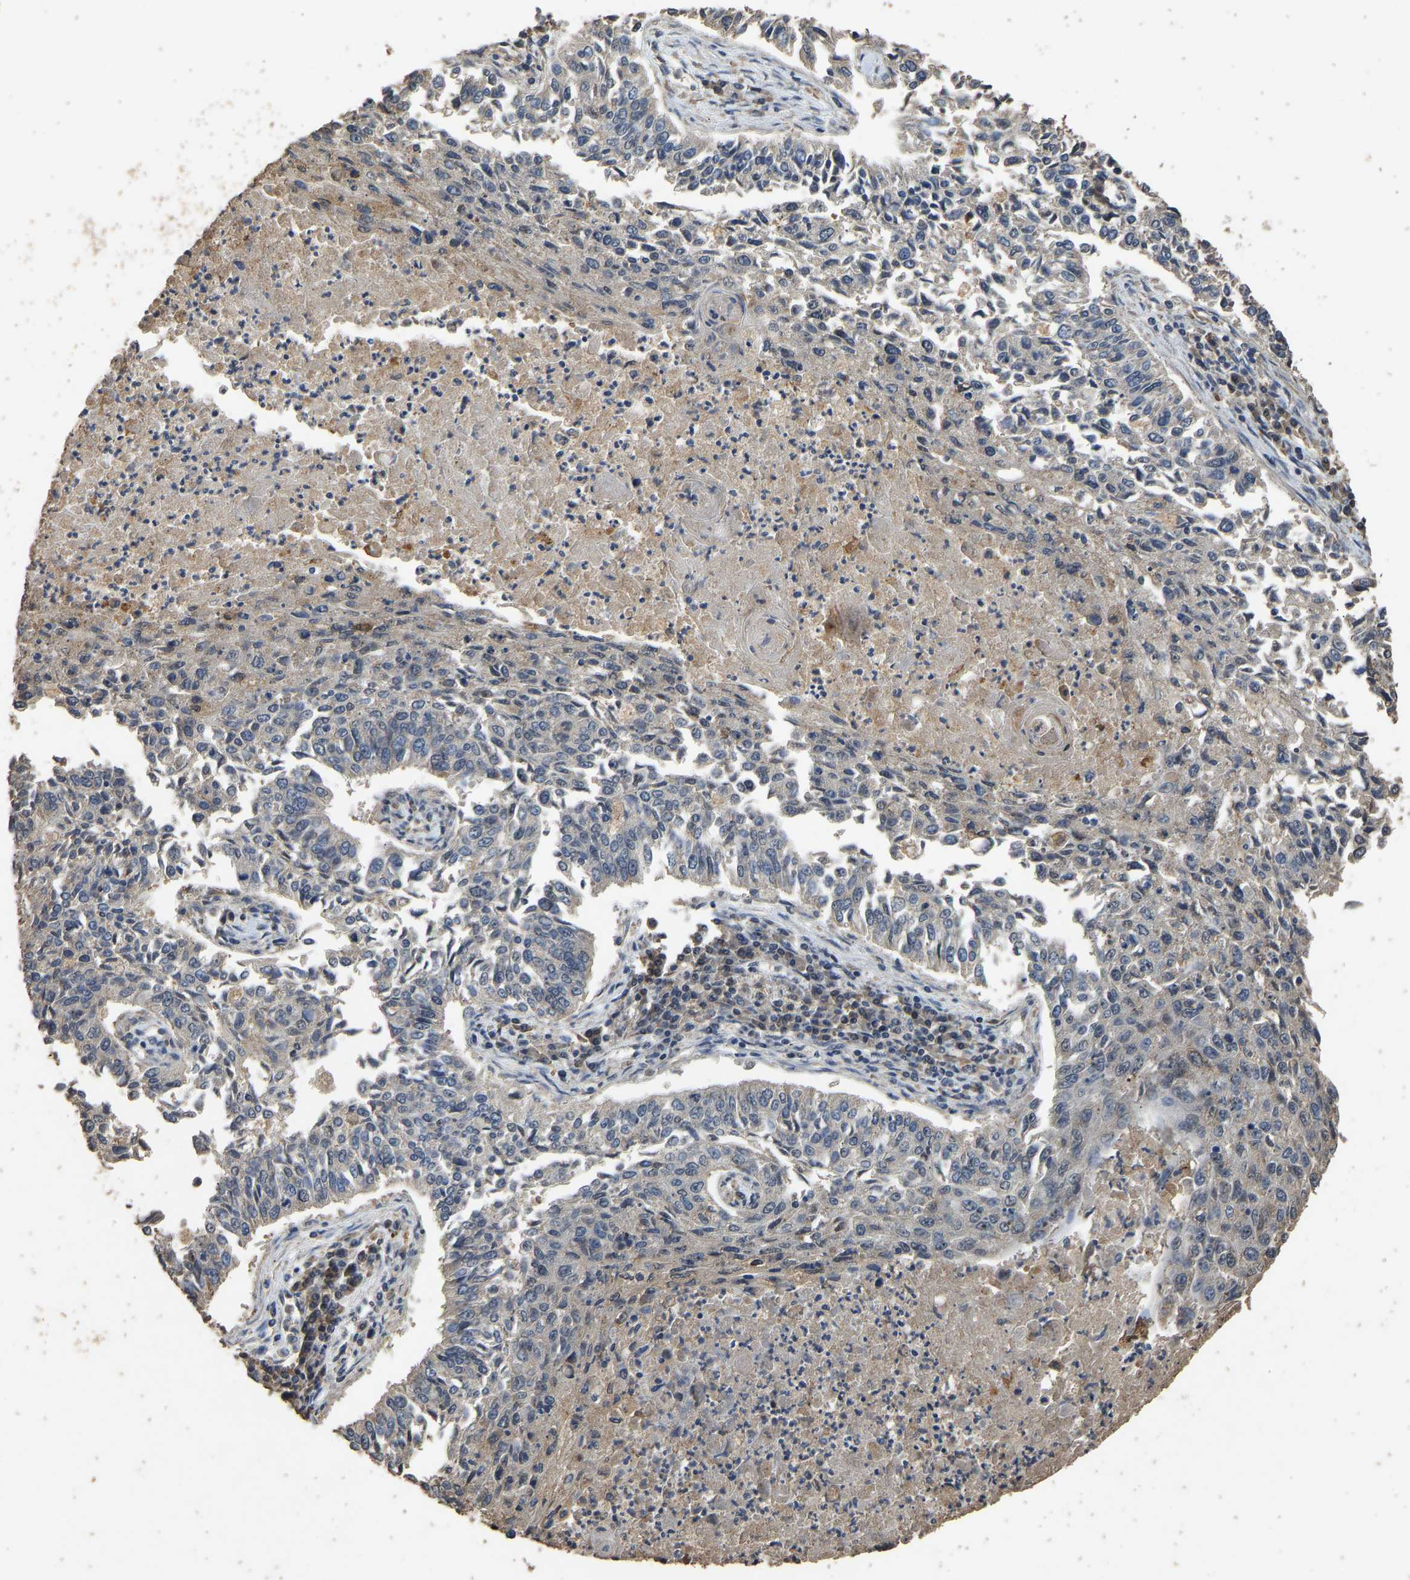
{"staining": {"intensity": "weak", "quantity": "<25%", "location": "cytoplasmic/membranous"}, "tissue": "lung cancer", "cell_type": "Tumor cells", "image_type": "cancer", "snomed": [{"axis": "morphology", "description": "Normal tissue, NOS"}, {"axis": "morphology", "description": "Squamous cell carcinoma, NOS"}, {"axis": "topography", "description": "Cartilage tissue"}, {"axis": "topography", "description": "Bronchus"}, {"axis": "topography", "description": "Lung"}], "caption": "Photomicrograph shows no protein positivity in tumor cells of lung cancer tissue.", "gene": "CIDEC", "patient": {"sex": "female", "age": 49}}